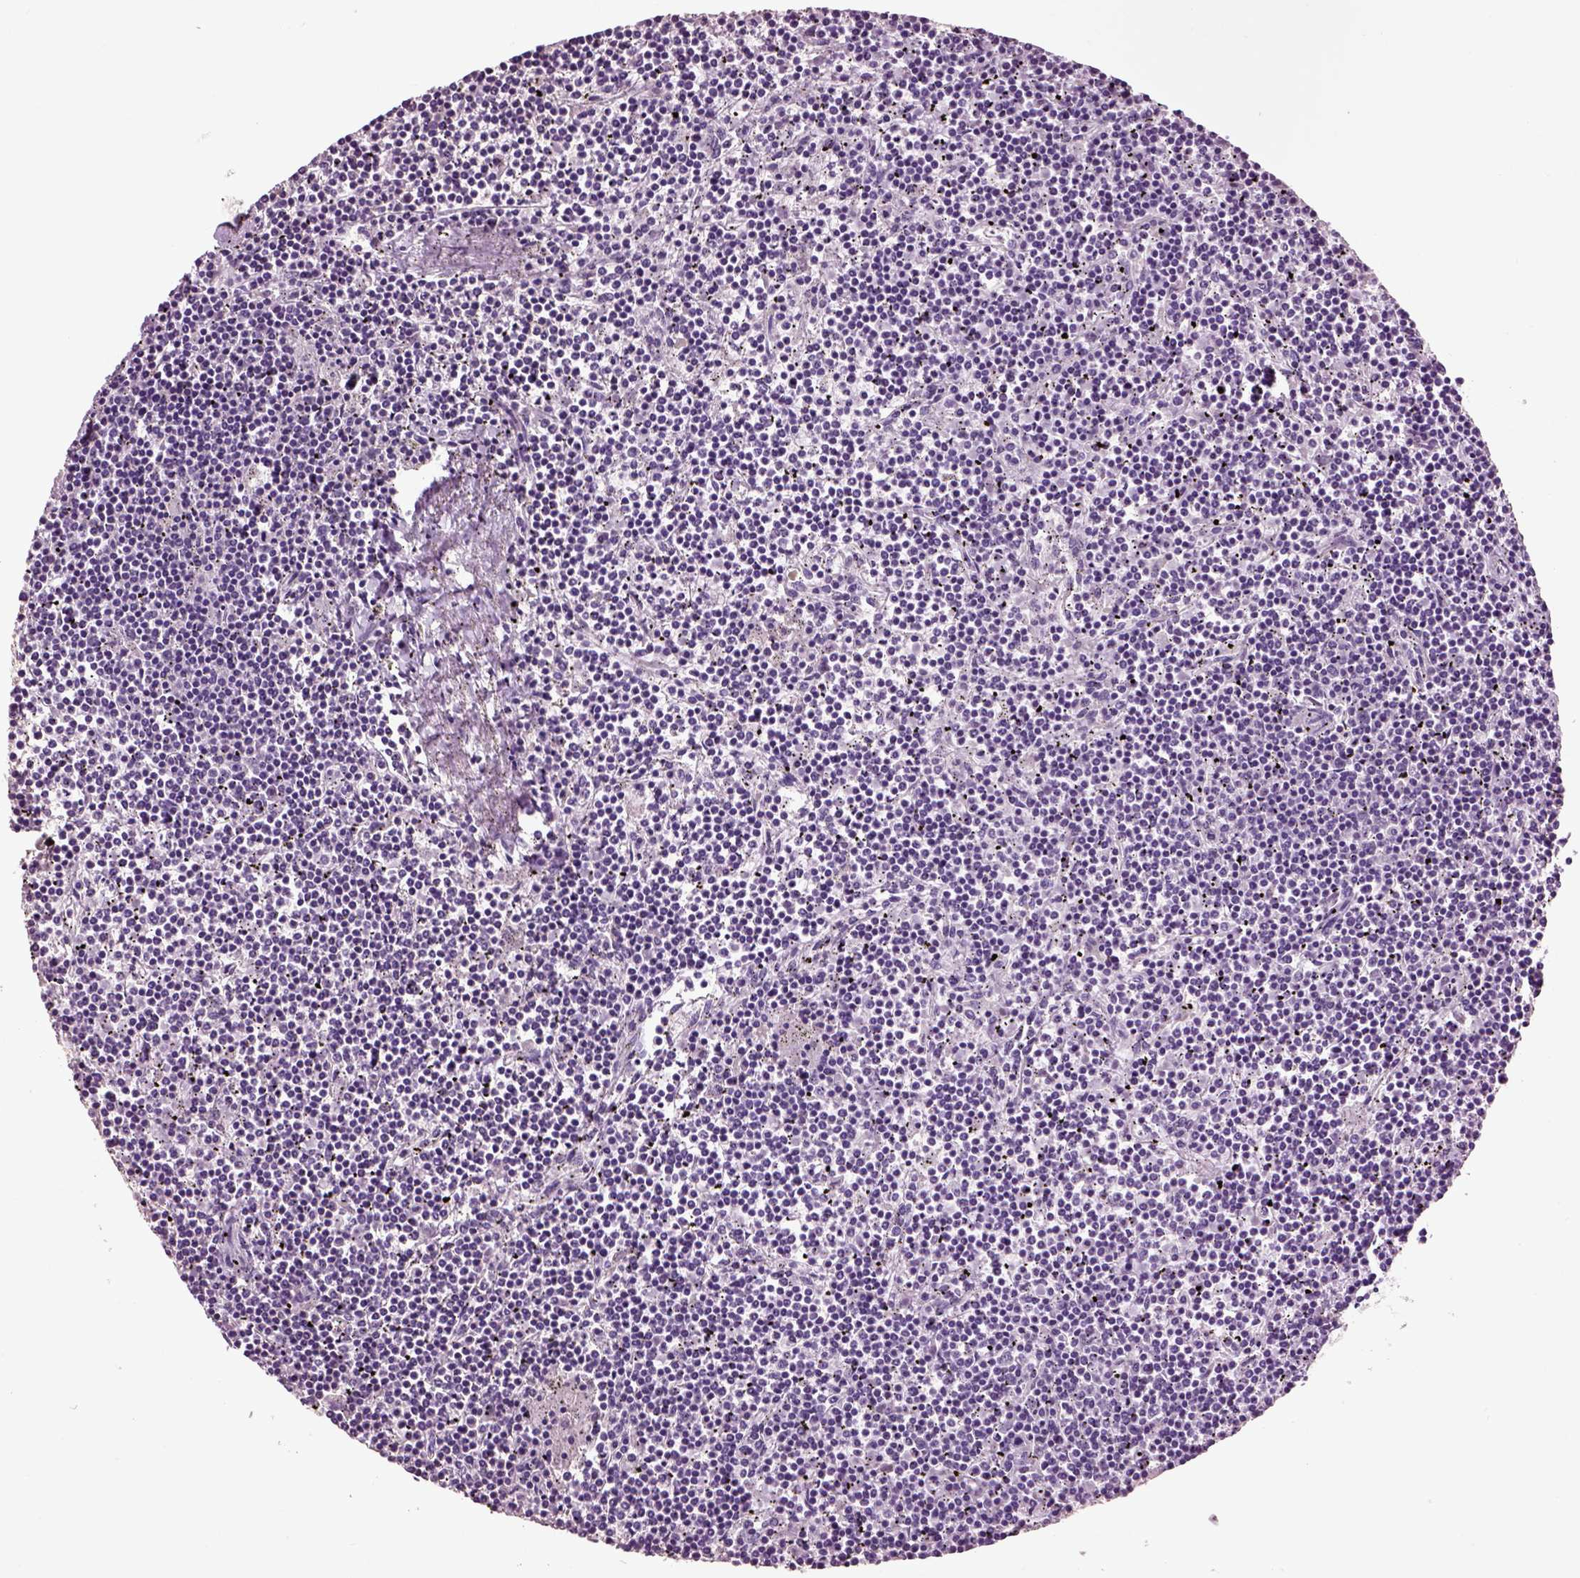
{"staining": {"intensity": "negative", "quantity": "none", "location": "none"}, "tissue": "lymphoma", "cell_type": "Tumor cells", "image_type": "cancer", "snomed": [{"axis": "morphology", "description": "Malignant lymphoma, non-Hodgkin's type, Low grade"}, {"axis": "topography", "description": "Spleen"}], "caption": "Tumor cells are negative for protein expression in human low-grade malignant lymphoma, non-Hodgkin's type.", "gene": "CHGB", "patient": {"sex": "female", "age": 19}}